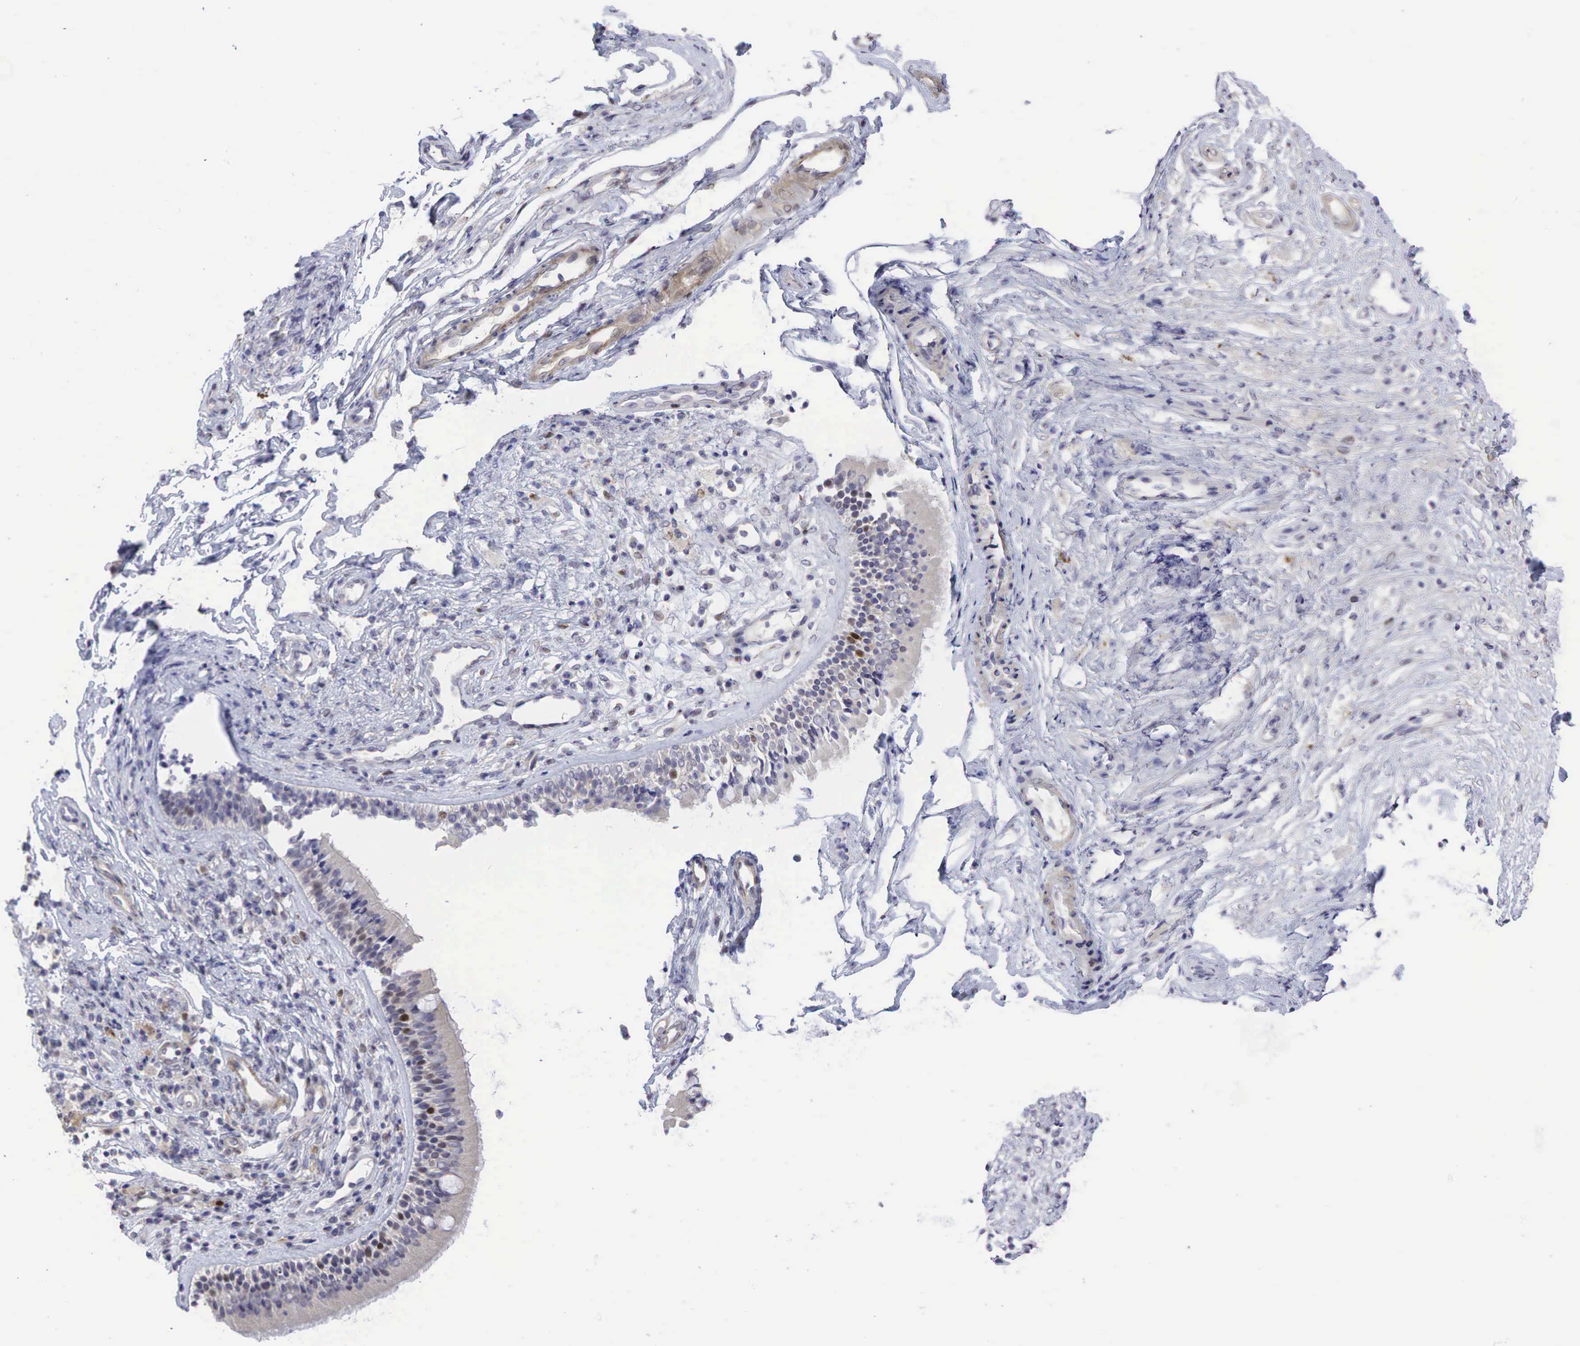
{"staining": {"intensity": "moderate", "quantity": "<25%", "location": "nuclear"}, "tissue": "nasopharynx", "cell_type": "Respiratory epithelial cells", "image_type": "normal", "snomed": [{"axis": "morphology", "description": "Normal tissue, NOS"}, {"axis": "topography", "description": "Nasopharynx"}], "caption": "An immunohistochemistry (IHC) image of benign tissue is shown. Protein staining in brown shows moderate nuclear positivity in nasopharynx within respiratory epithelial cells.", "gene": "CCND1", "patient": {"sex": "male", "age": 63}}